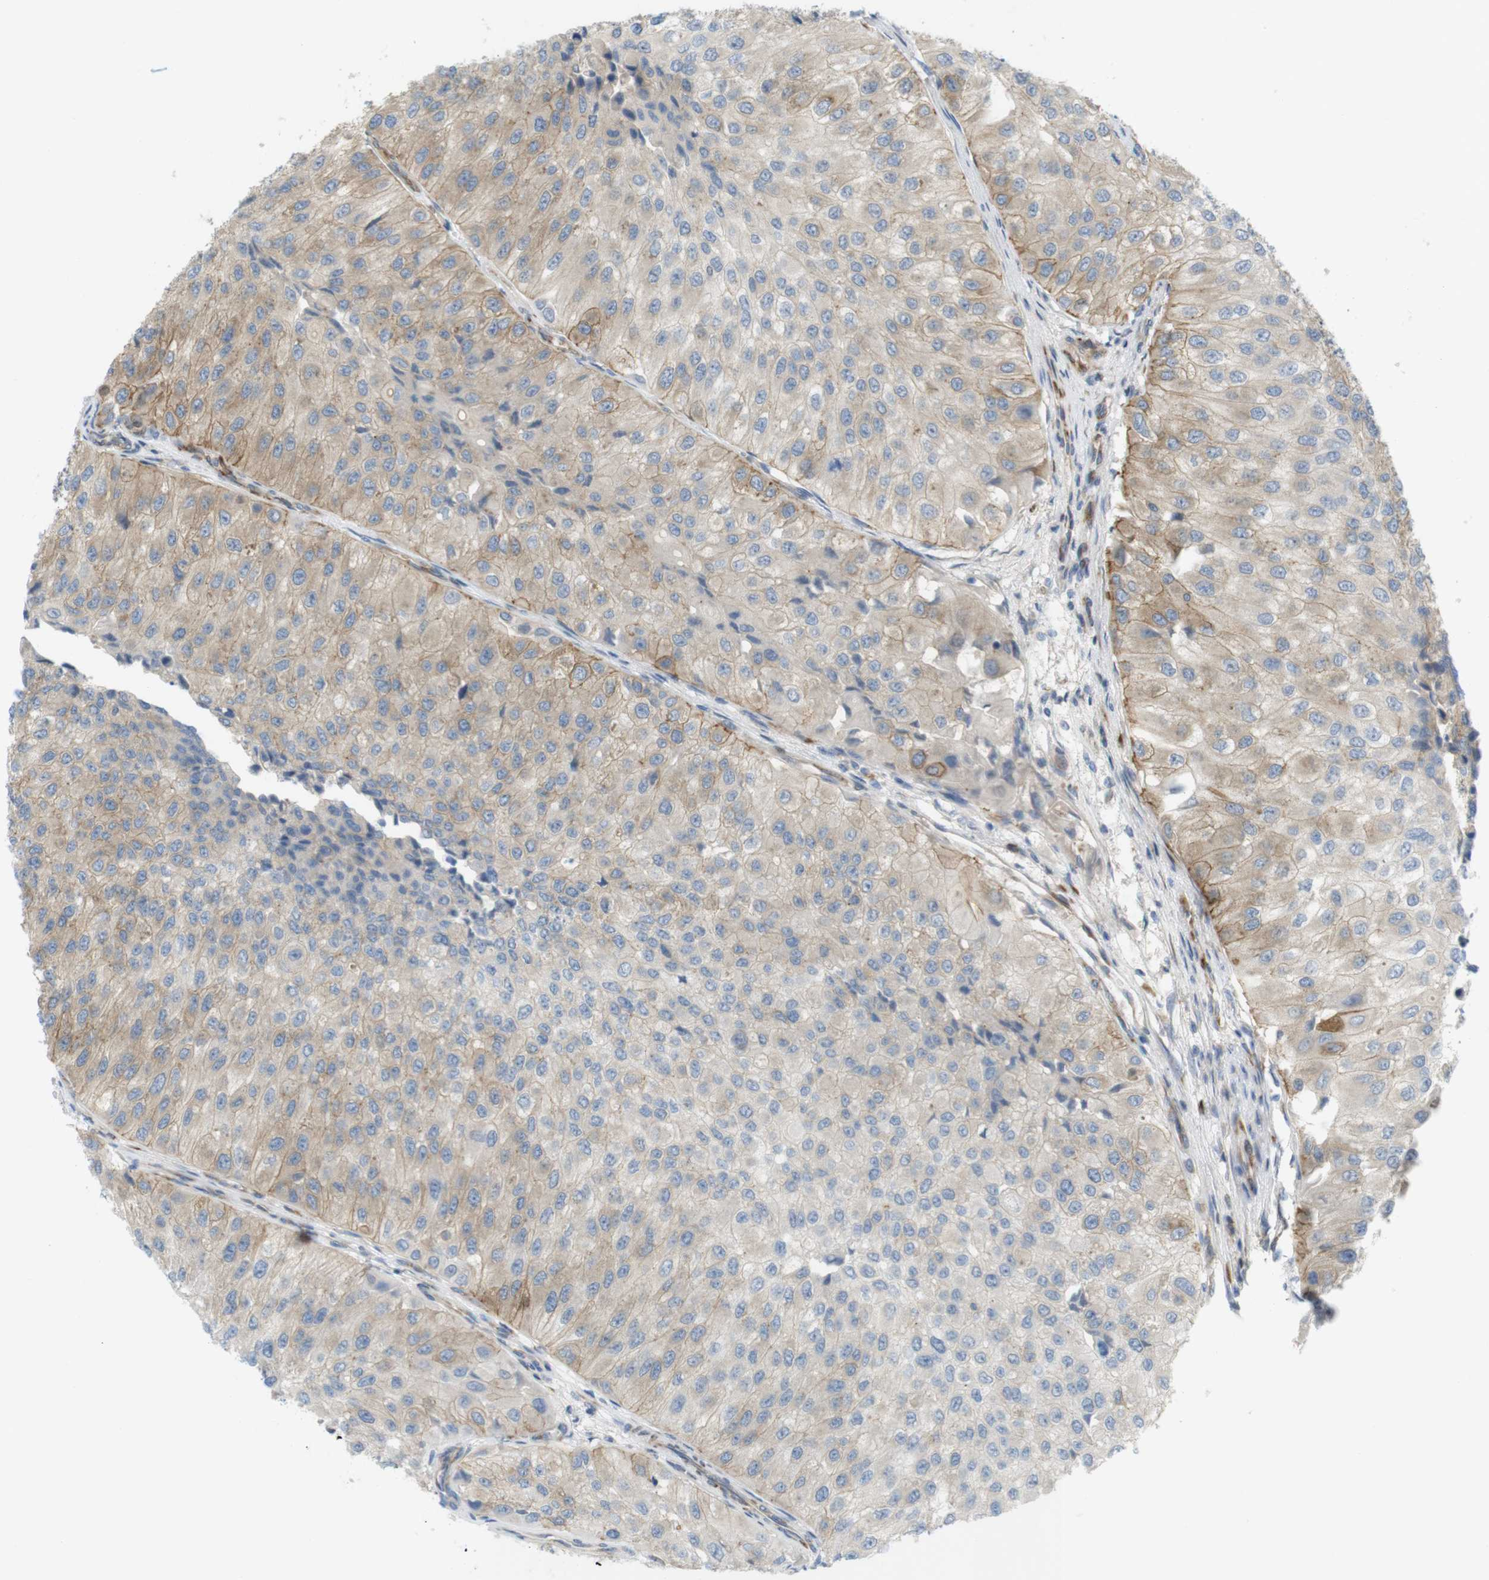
{"staining": {"intensity": "moderate", "quantity": ">75%", "location": "cytoplasmic/membranous"}, "tissue": "urothelial cancer", "cell_type": "Tumor cells", "image_type": "cancer", "snomed": [{"axis": "morphology", "description": "Urothelial carcinoma, High grade"}, {"axis": "topography", "description": "Kidney"}, {"axis": "topography", "description": "Urinary bladder"}], "caption": "A histopathology image of urothelial carcinoma (high-grade) stained for a protein exhibits moderate cytoplasmic/membranous brown staining in tumor cells.", "gene": "GJC3", "patient": {"sex": "male", "age": 77}}